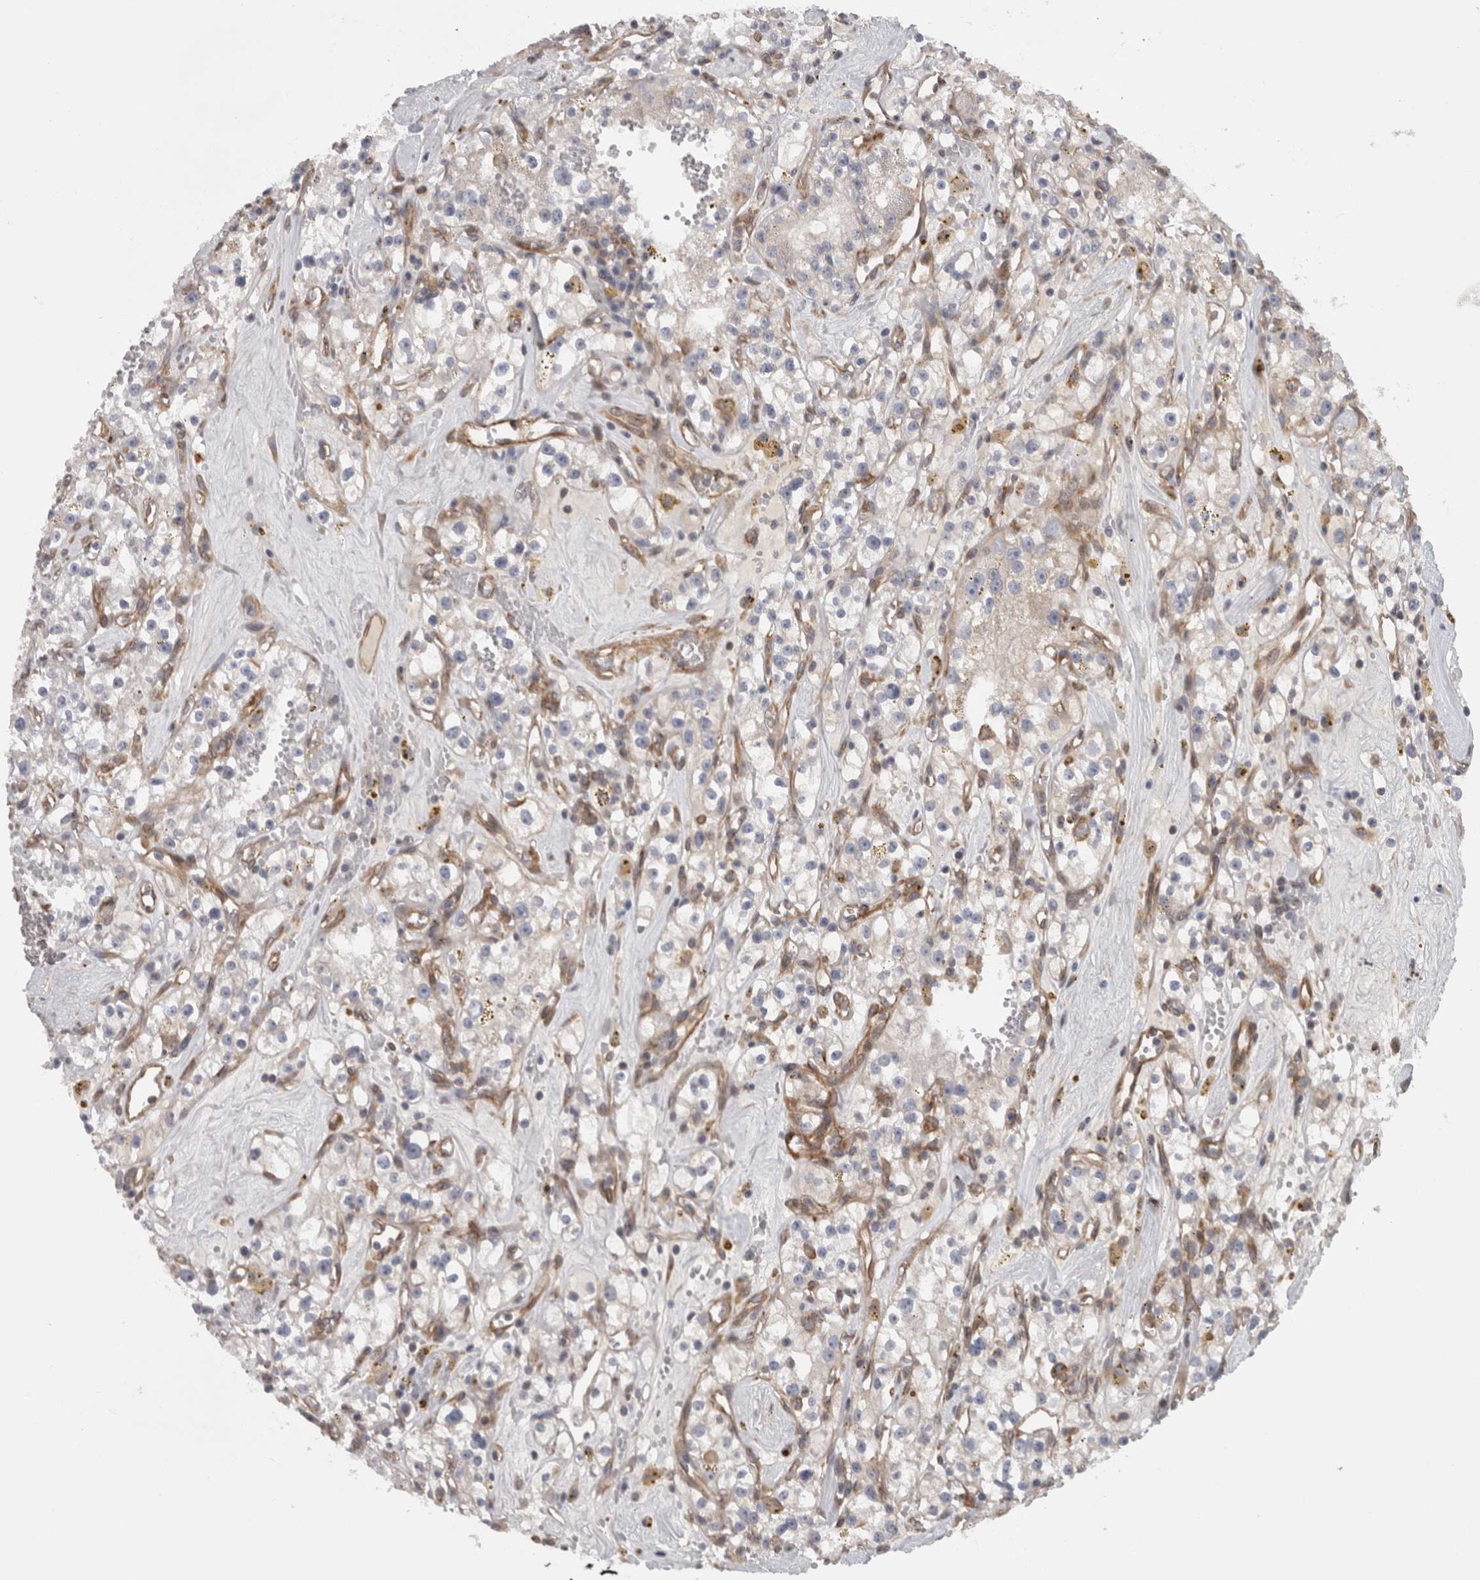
{"staining": {"intensity": "weak", "quantity": "<25%", "location": "cytoplasmic/membranous"}, "tissue": "renal cancer", "cell_type": "Tumor cells", "image_type": "cancer", "snomed": [{"axis": "morphology", "description": "Adenocarcinoma, NOS"}, {"axis": "topography", "description": "Kidney"}], "caption": "Renal adenocarcinoma stained for a protein using immunohistochemistry demonstrates no expression tumor cells.", "gene": "RMDN1", "patient": {"sex": "male", "age": 56}}